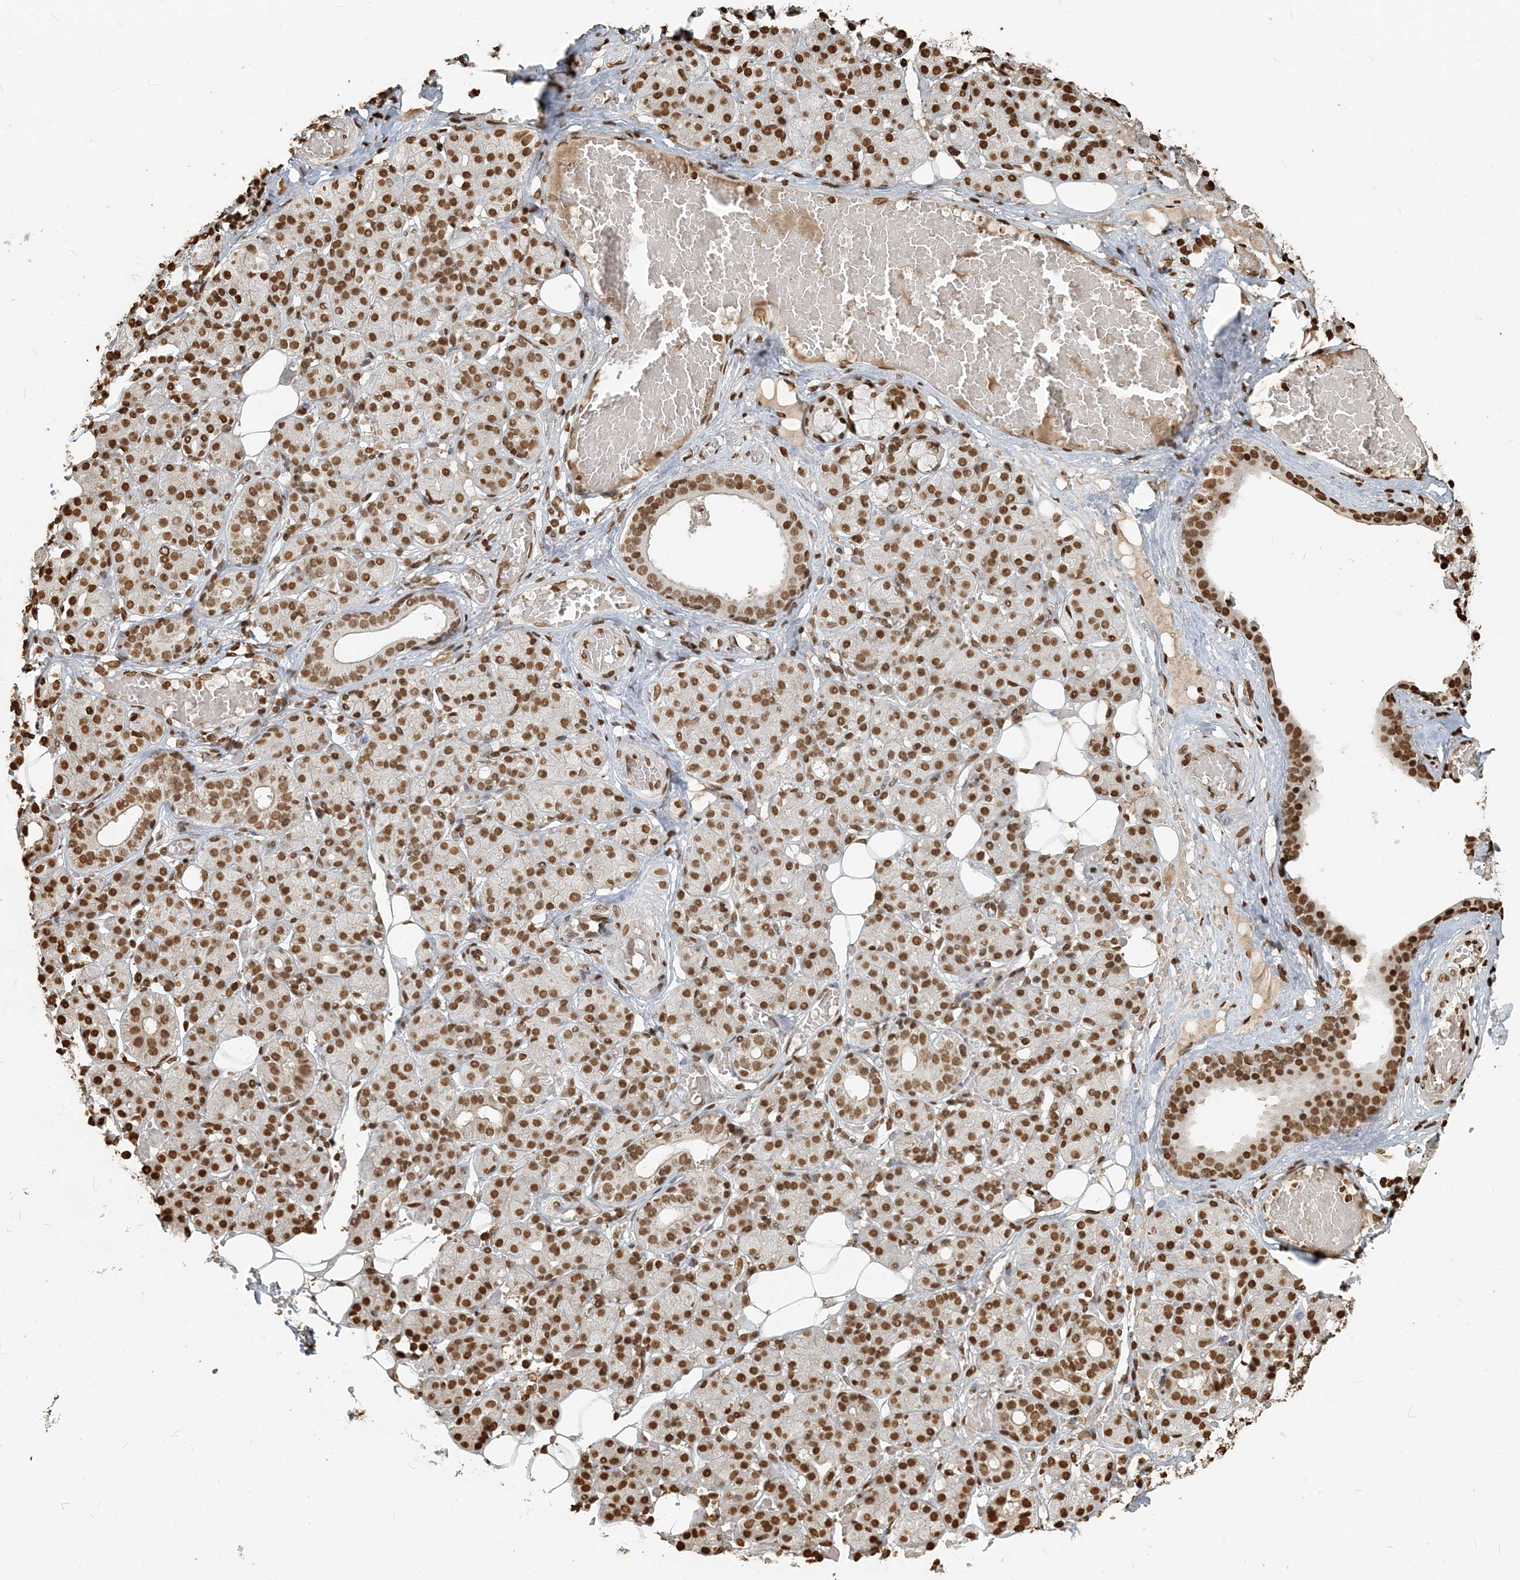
{"staining": {"intensity": "strong", "quantity": ">75%", "location": "nuclear"}, "tissue": "salivary gland", "cell_type": "Glandular cells", "image_type": "normal", "snomed": [{"axis": "morphology", "description": "Normal tissue, NOS"}, {"axis": "topography", "description": "Salivary gland"}], "caption": "Normal salivary gland reveals strong nuclear expression in about >75% of glandular cells, visualized by immunohistochemistry.", "gene": "H3", "patient": {"sex": "male", "age": 63}}